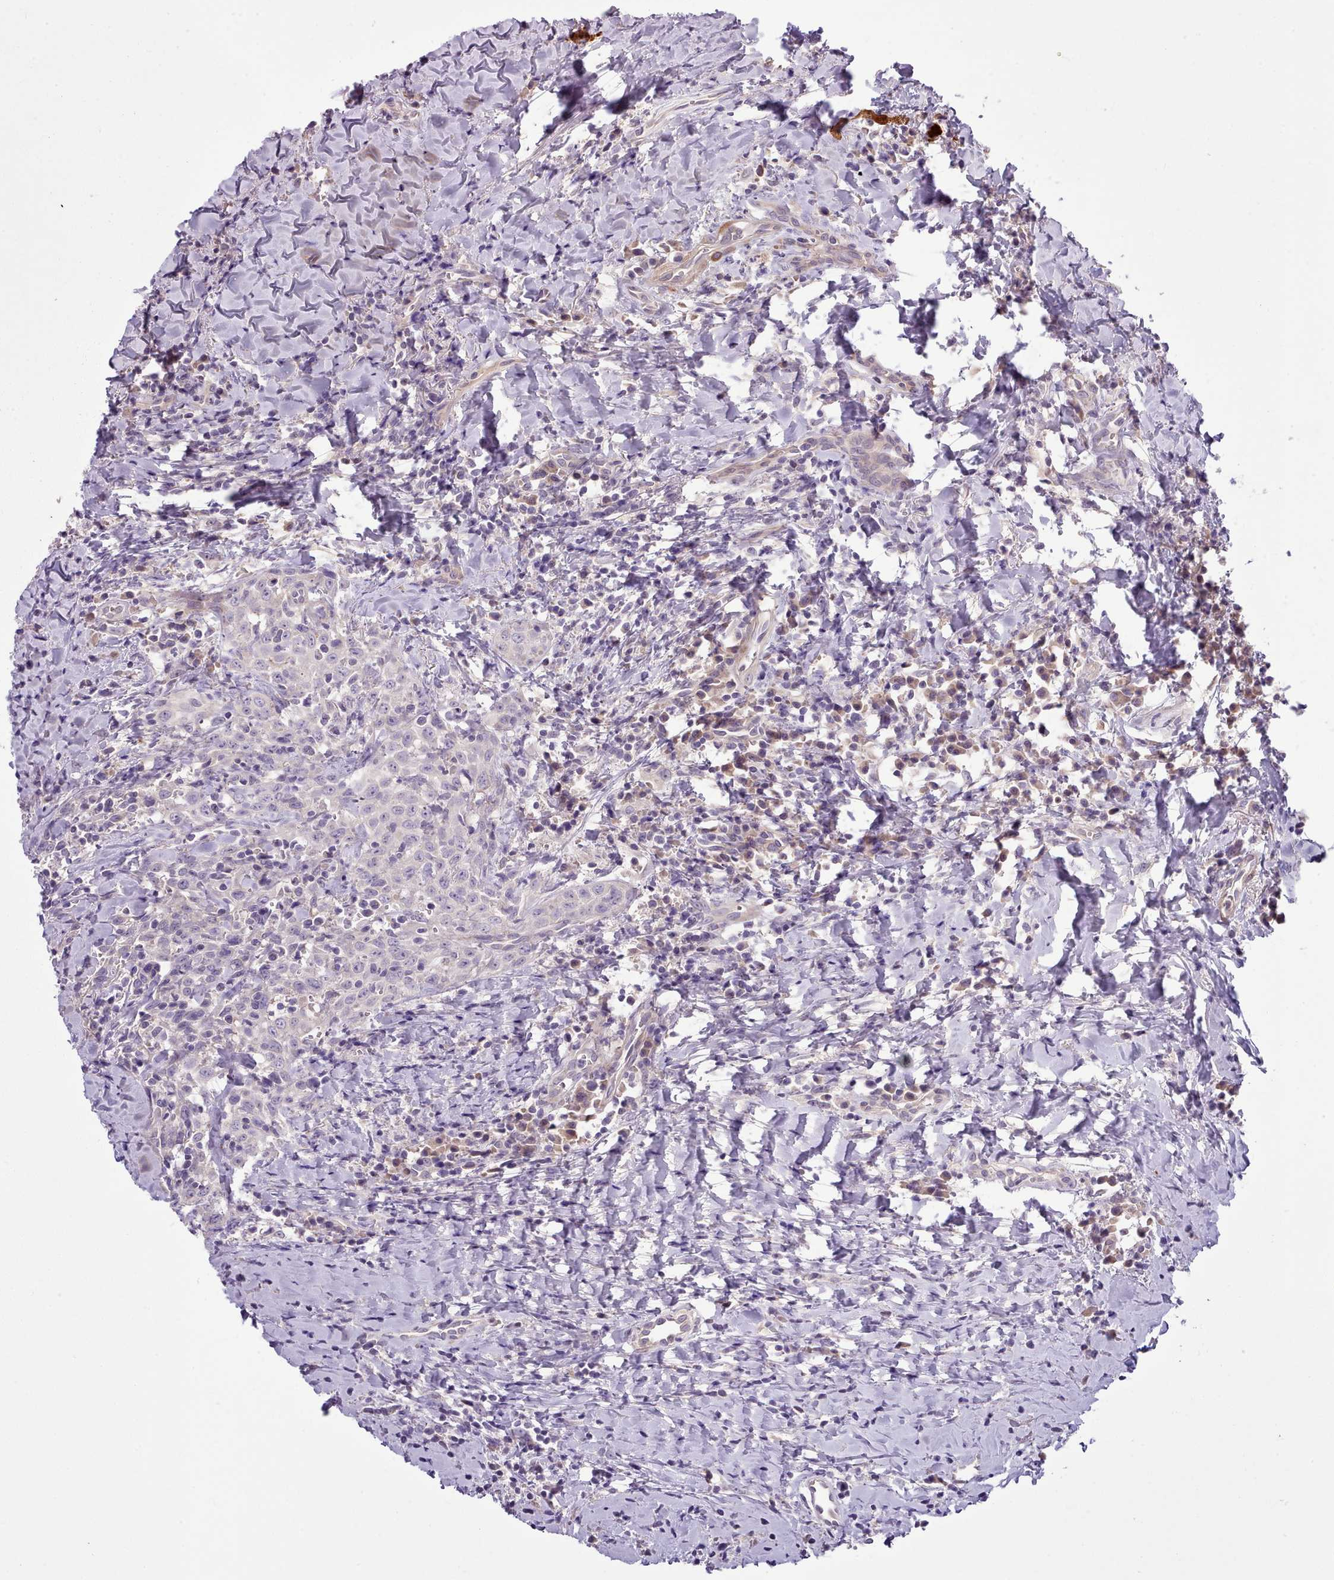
{"staining": {"intensity": "negative", "quantity": "none", "location": "none"}, "tissue": "head and neck cancer", "cell_type": "Tumor cells", "image_type": "cancer", "snomed": [{"axis": "morphology", "description": "Squamous cell carcinoma, NOS"}, {"axis": "topography", "description": "Head-Neck"}], "caption": "Head and neck squamous cell carcinoma stained for a protein using immunohistochemistry exhibits no positivity tumor cells.", "gene": "SETX", "patient": {"sex": "female", "age": 70}}